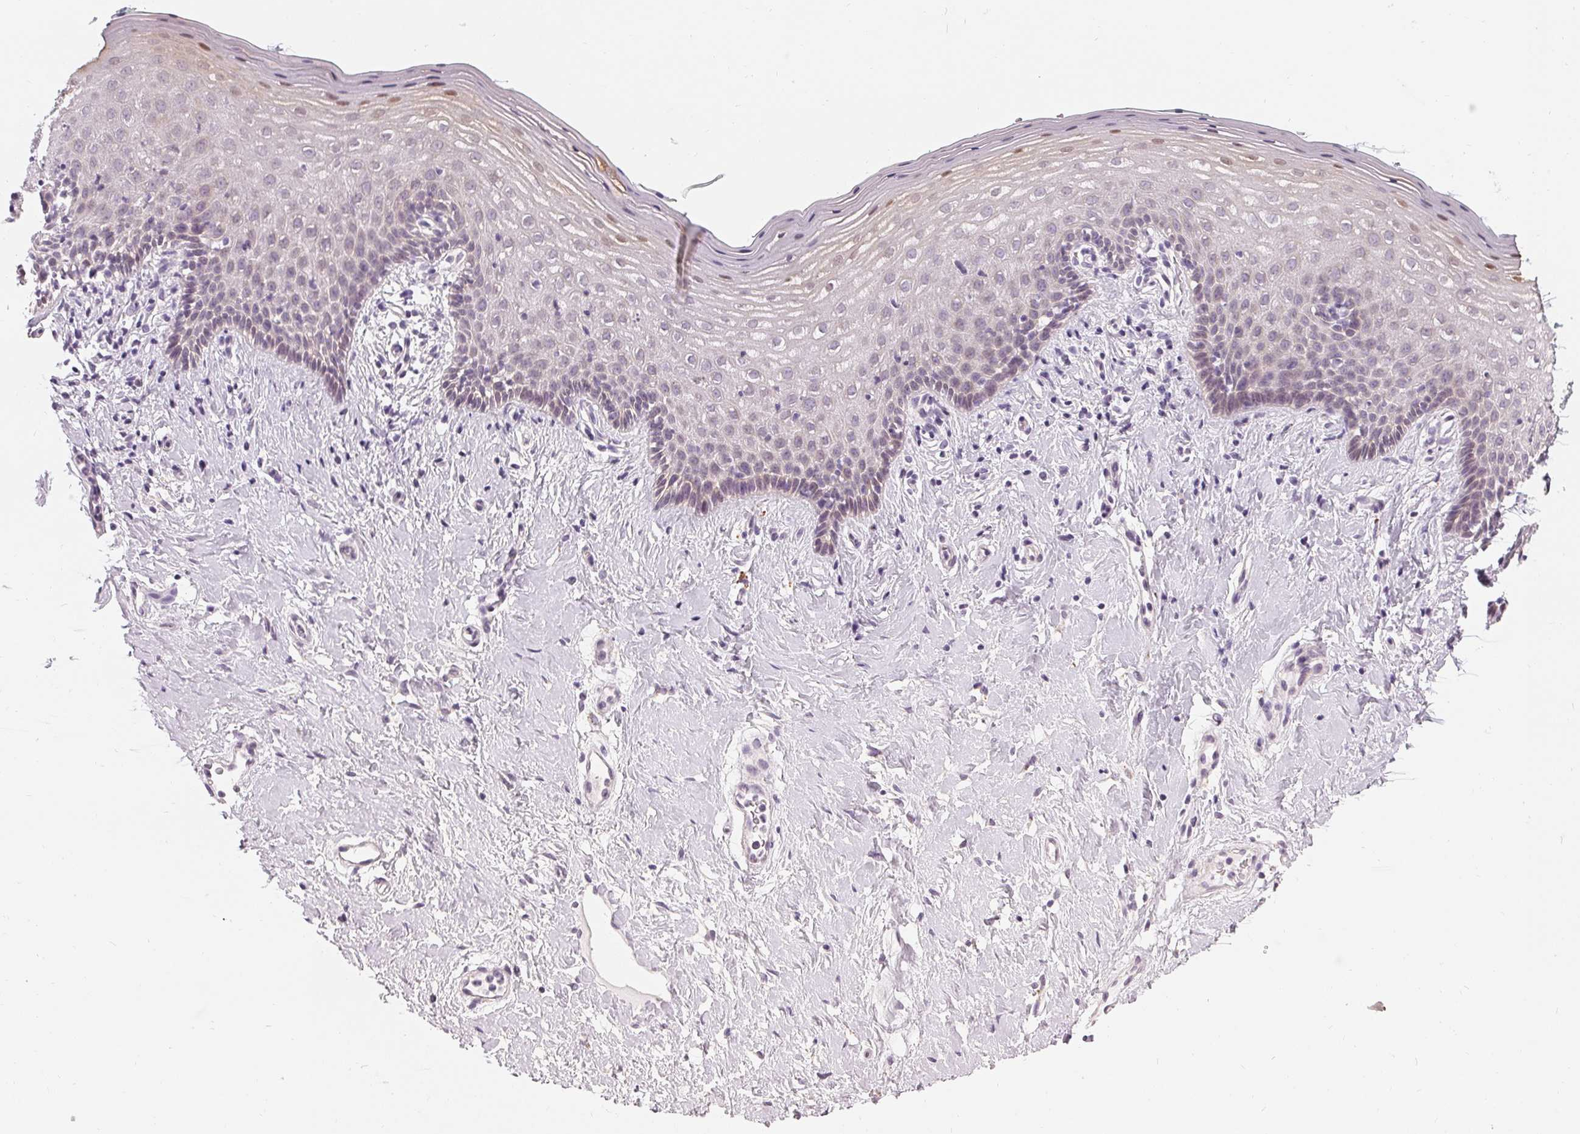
{"staining": {"intensity": "weak", "quantity": "<25%", "location": "nuclear"}, "tissue": "vagina", "cell_type": "Squamous epithelial cells", "image_type": "normal", "snomed": [{"axis": "morphology", "description": "Normal tissue, NOS"}, {"axis": "topography", "description": "Vagina"}], "caption": "Squamous epithelial cells show no significant positivity in normal vagina. (DAB (3,3'-diaminobenzidine) immunohistochemistry visualized using brightfield microscopy, high magnification).", "gene": "HOPX", "patient": {"sex": "female", "age": 42}}